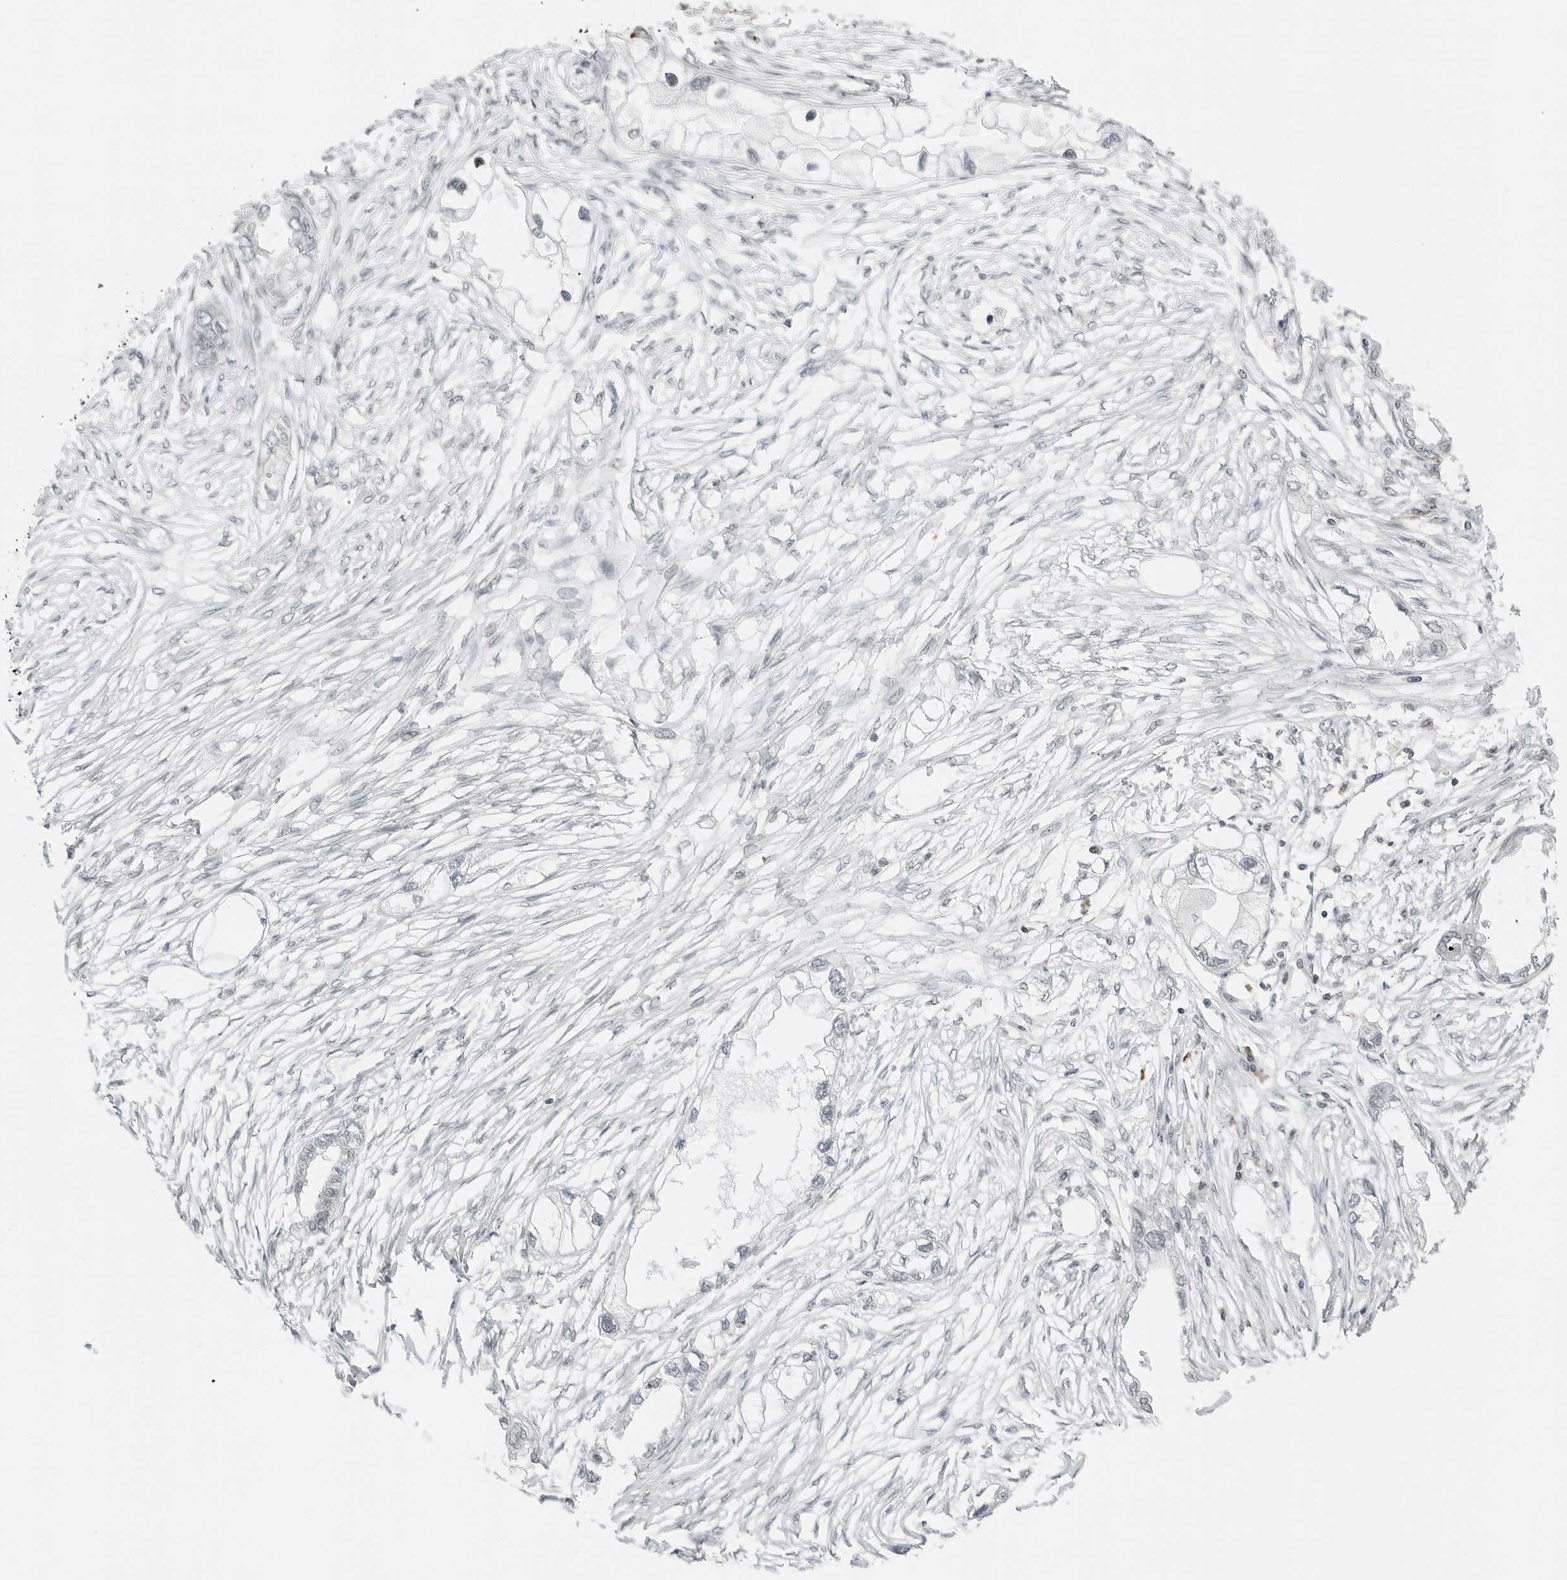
{"staining": {"intensity": "negative", "quantity": "none", "location": "none"}, "tissue": "endometrial cancer", "cell_type": "Tumor cells", "image_type": "cancer", "snomed": [{"axis": "morphology", "description": "Adenocarcinoma, NOS"}, {"axis": "morphology", "description": "Adenocarcinoma, metastatic, NOS"}, {"axis": "topography", "description": "Adipose tissue"}, {"axis": "topography", "description": "Endometrium"}], "caption": "DAB (3,3'-diaminobenzidine) immunohistochemical staining of endometrial cancer (adenocarcinoma) exhibits no significant positivity in tumor cells.", "gene": "CRTC2", "patient": {"sex": "female", "age": 67}}